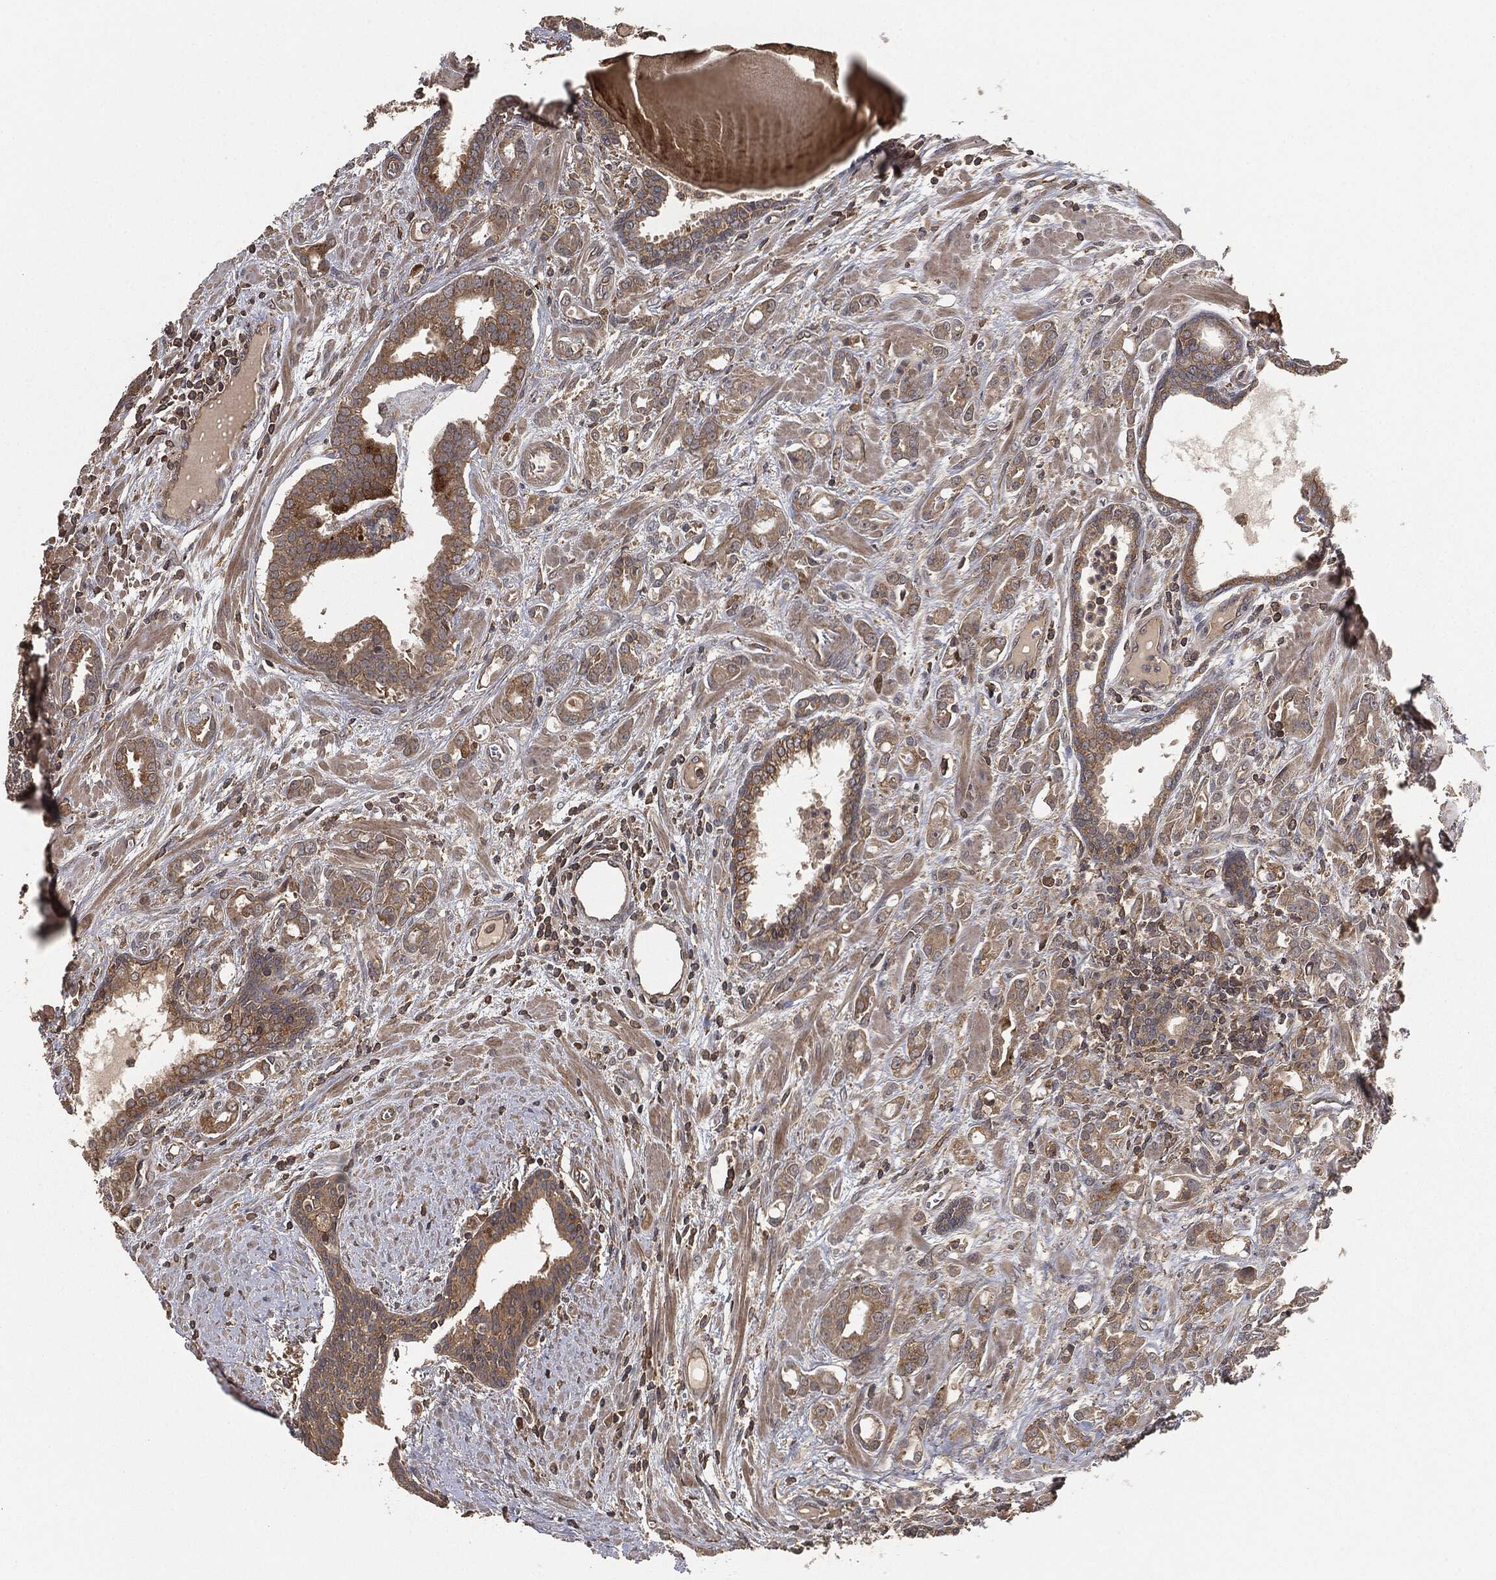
{"staining": {"intensity": "moderate", "quantity": "25%-75%", "location": "cytoplasmic/membranous"}, "tissue": "prostate cancer", "cell_type": "Tumor cells", "image_type": "cancer", "snomed": [{"axis": "morphology", "description": "Adenocarcinoma, NOS"}, {"axis": "topography", "description": "Prostate"}], "caption": "Human prostate adenocarcinoma stained with a protein marker reveals moderate staining in tumor cells.", "gene": "ERBIN", "patient": {"sex": "male", "age": 57}}